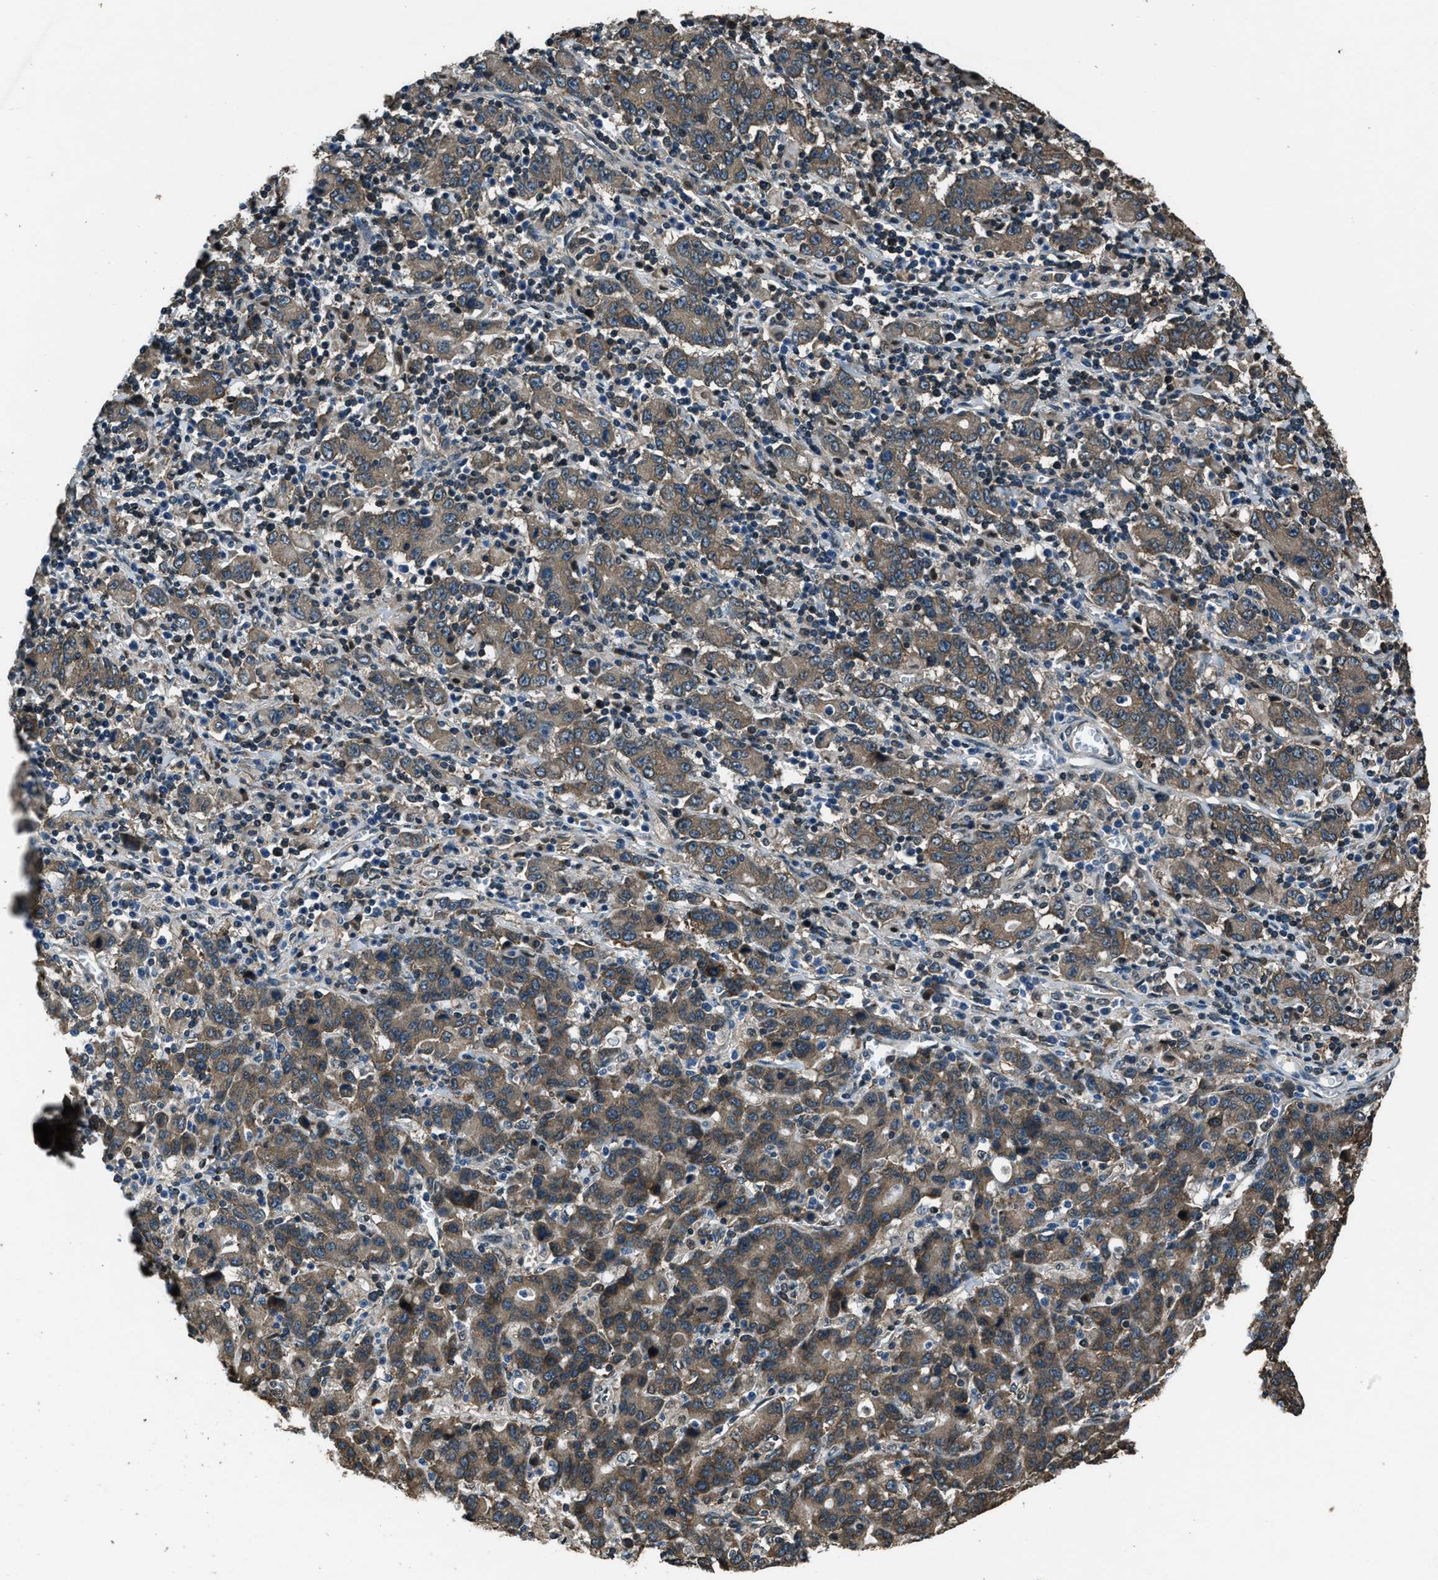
{"staining": {"intensity": "moderate", "quantity": ">75%", "location": "cytoplasmic/membranous"}, "tissue": "stomach cancer", "cell_type": "Tumor cells", "image_type": "cancer", "snomed": [{"axis": "morphology", "description": "Adenocarcinoma, NOS"}, {"axis": "topography", "description": "Stomach, upper"}], "caption": "Protein staining of stomach adenocarcinoma tissue displays moderate cytoplasmic/membranous positivity in about >75% of tumor cells. Nuclei are stained in blue.", "gene": "TRIM4", "patient": {"sex": "male", "age": 69}}